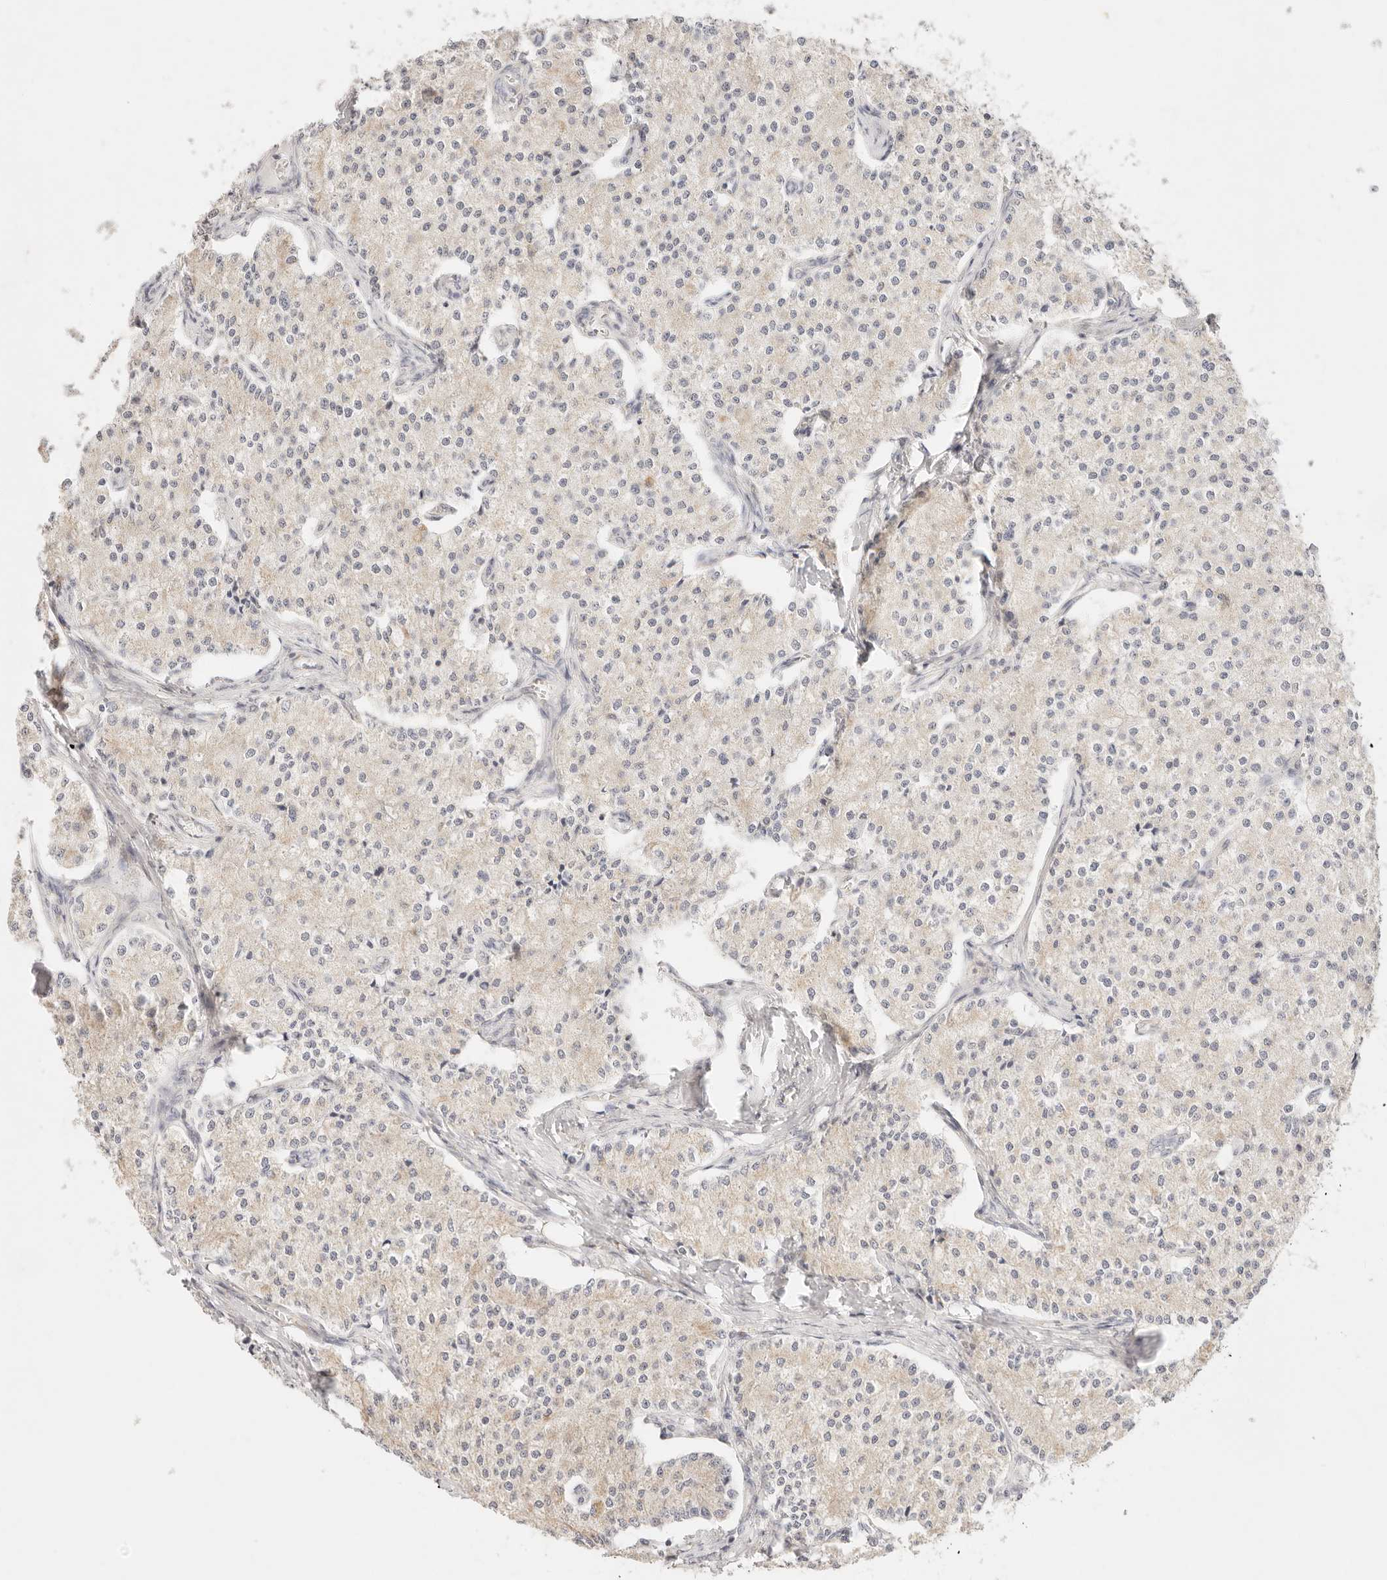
{"staining": {"intensity": "weak", "quantity": "<25%", "location": "cytoplasmic/membranous"}, "tissue": "carcinoid", "cell_type": "Tumor cells", "image_type": "cancer", "snomed": [{"axis": "morphology", "description": "Carcinoid, malignant, NOS"}, {"axis": "topography", "description": "Colon"}], "caption": "Immunohistochemical staining of malignant carcinoid reveals no significant positivity in tumor cells.", "gene": "GPR156", "patient": {"sex": "female", "age": 52}}